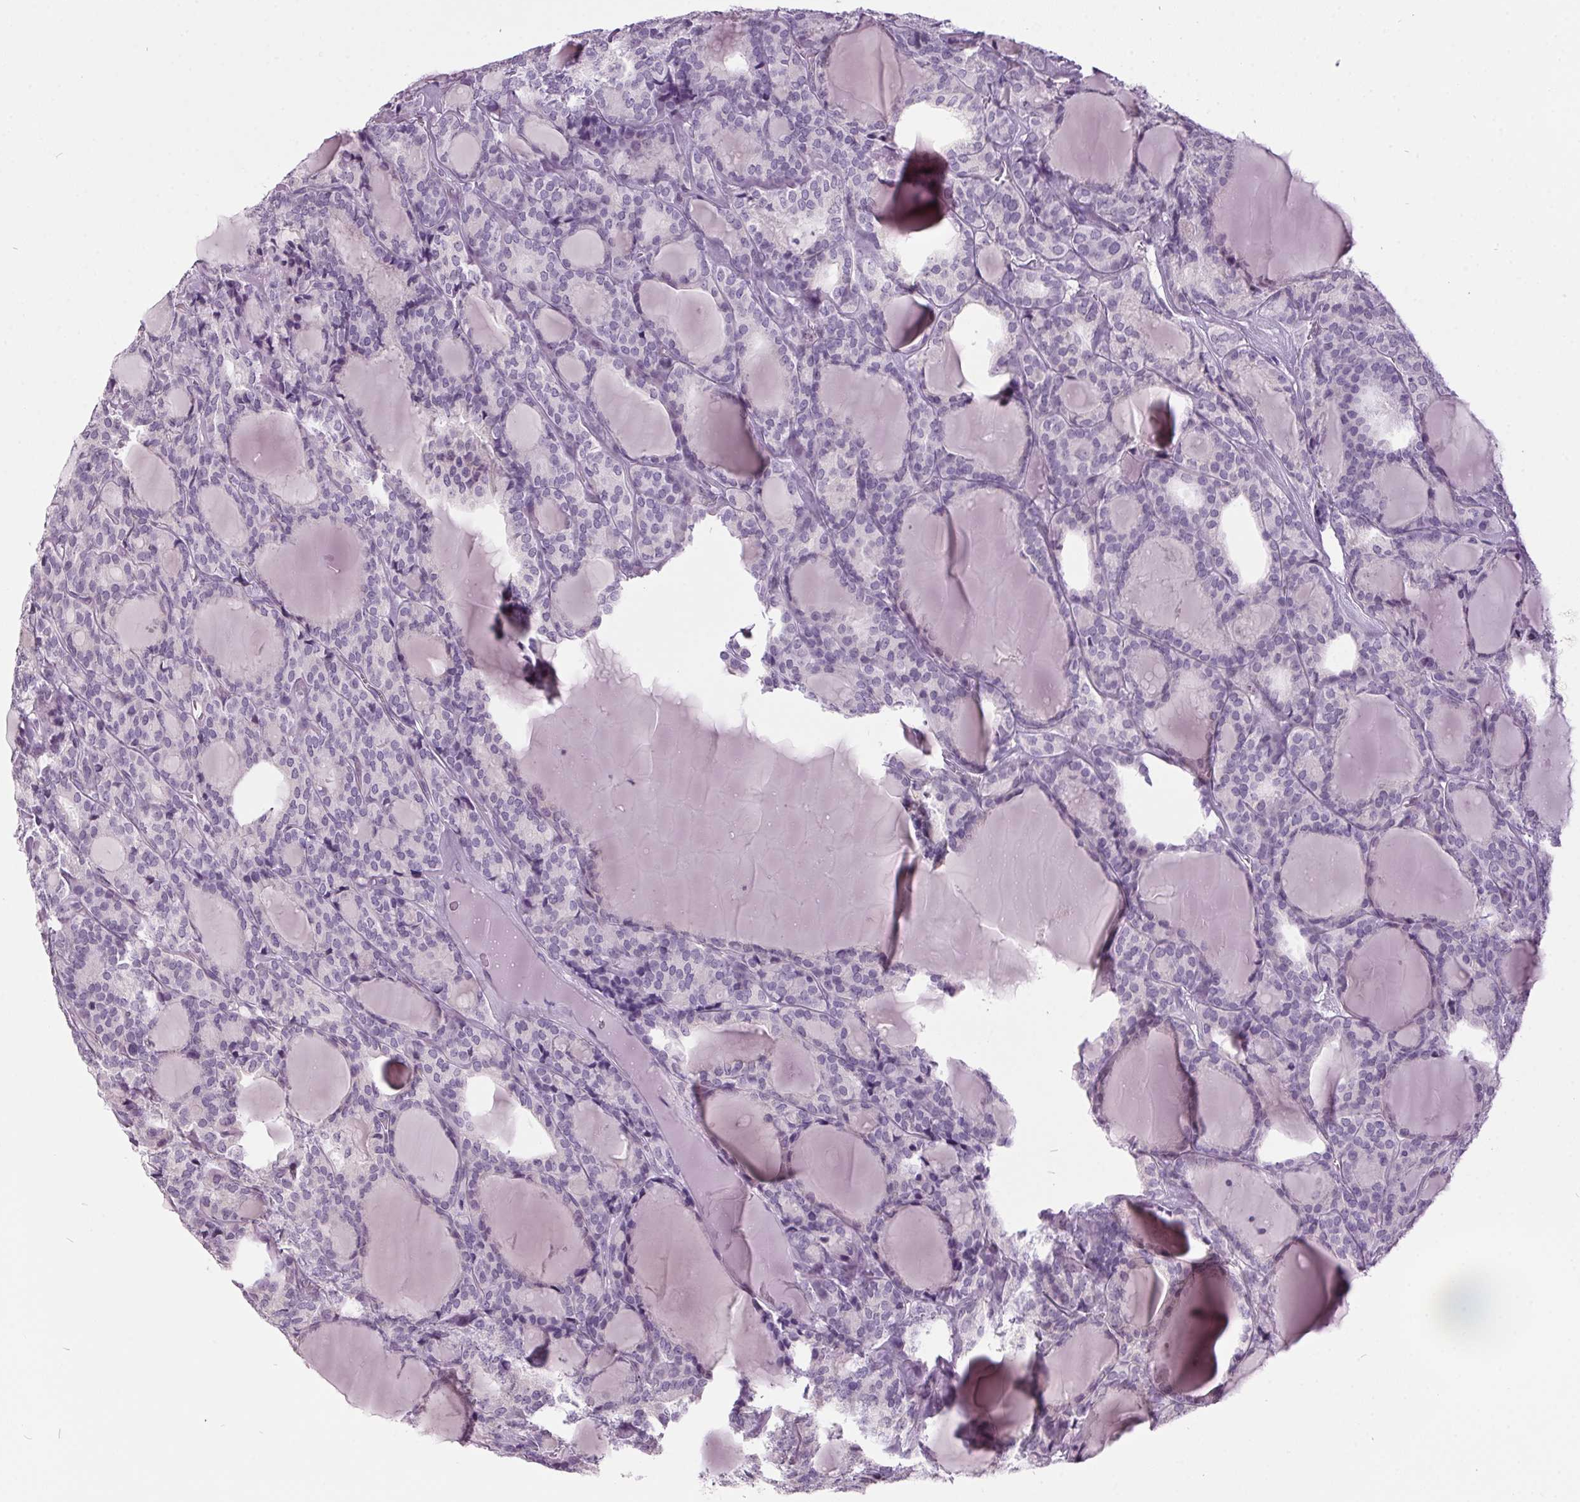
{"staining": {"intensity": "negative", "quantity": "none", "location": "none"}, "tissue": "thyroid cancer", "cell_type": "Tumor cells", "image_type": "cancer", "snomed": [{"axis": "morphology", "description": "Follicular adenoma carcinoma, NOS"}, {"axis": "topography", "description": "Thyroid gland"}], "caption": "DAB (3,3'-diaminobenzidine) immunohistochemical staining of follicular adenoma carcinoma (thyroid) reveals no significant positivity in tumor cells.", "gene": "ODAD2", "patient": {"sex": "male", "age": 74}}